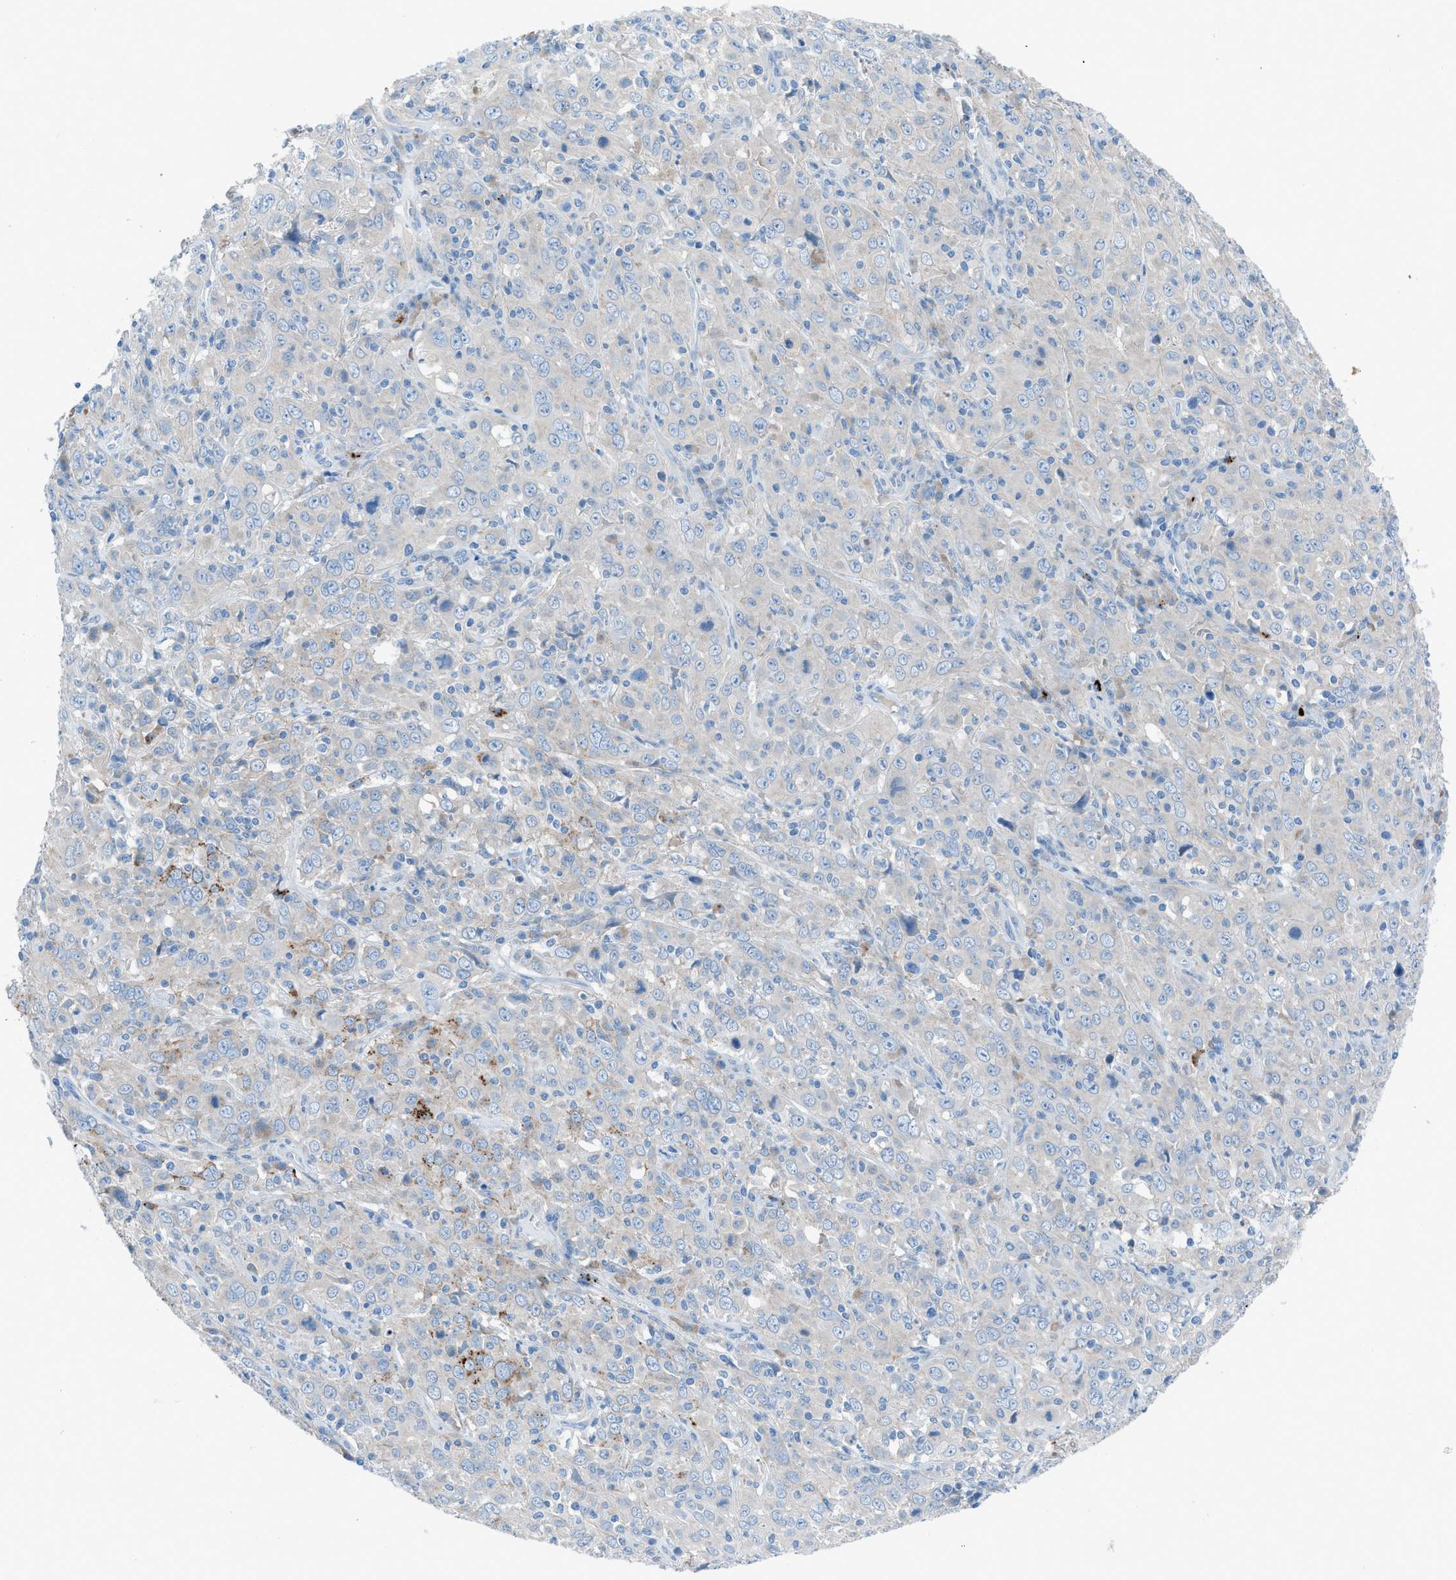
{"staining": {"intensity": "moderate", "quantity": "<25%", "location": "cytoplasmic/membranous"}, "tissue": "cervical cancer", "cell_type": "Tumor cells", "image_type": "cancer", "snomed": [{"axis": "morphology", "description": "Squamous cell carcinoma, NOS"}, {"axis": "topography", "description": "Cervix"}], "caption": "Cervical squamous cell carcinoma stained with DAB (3,3'-diaminobenzidine) immunohistochemistry (IHC) displays low levels of moderate cytoplasmic/membranous expression in approximately <25% of tumor cells.", "gene": "C5AR2", "patient": {"sex": "female", "age": 46}}